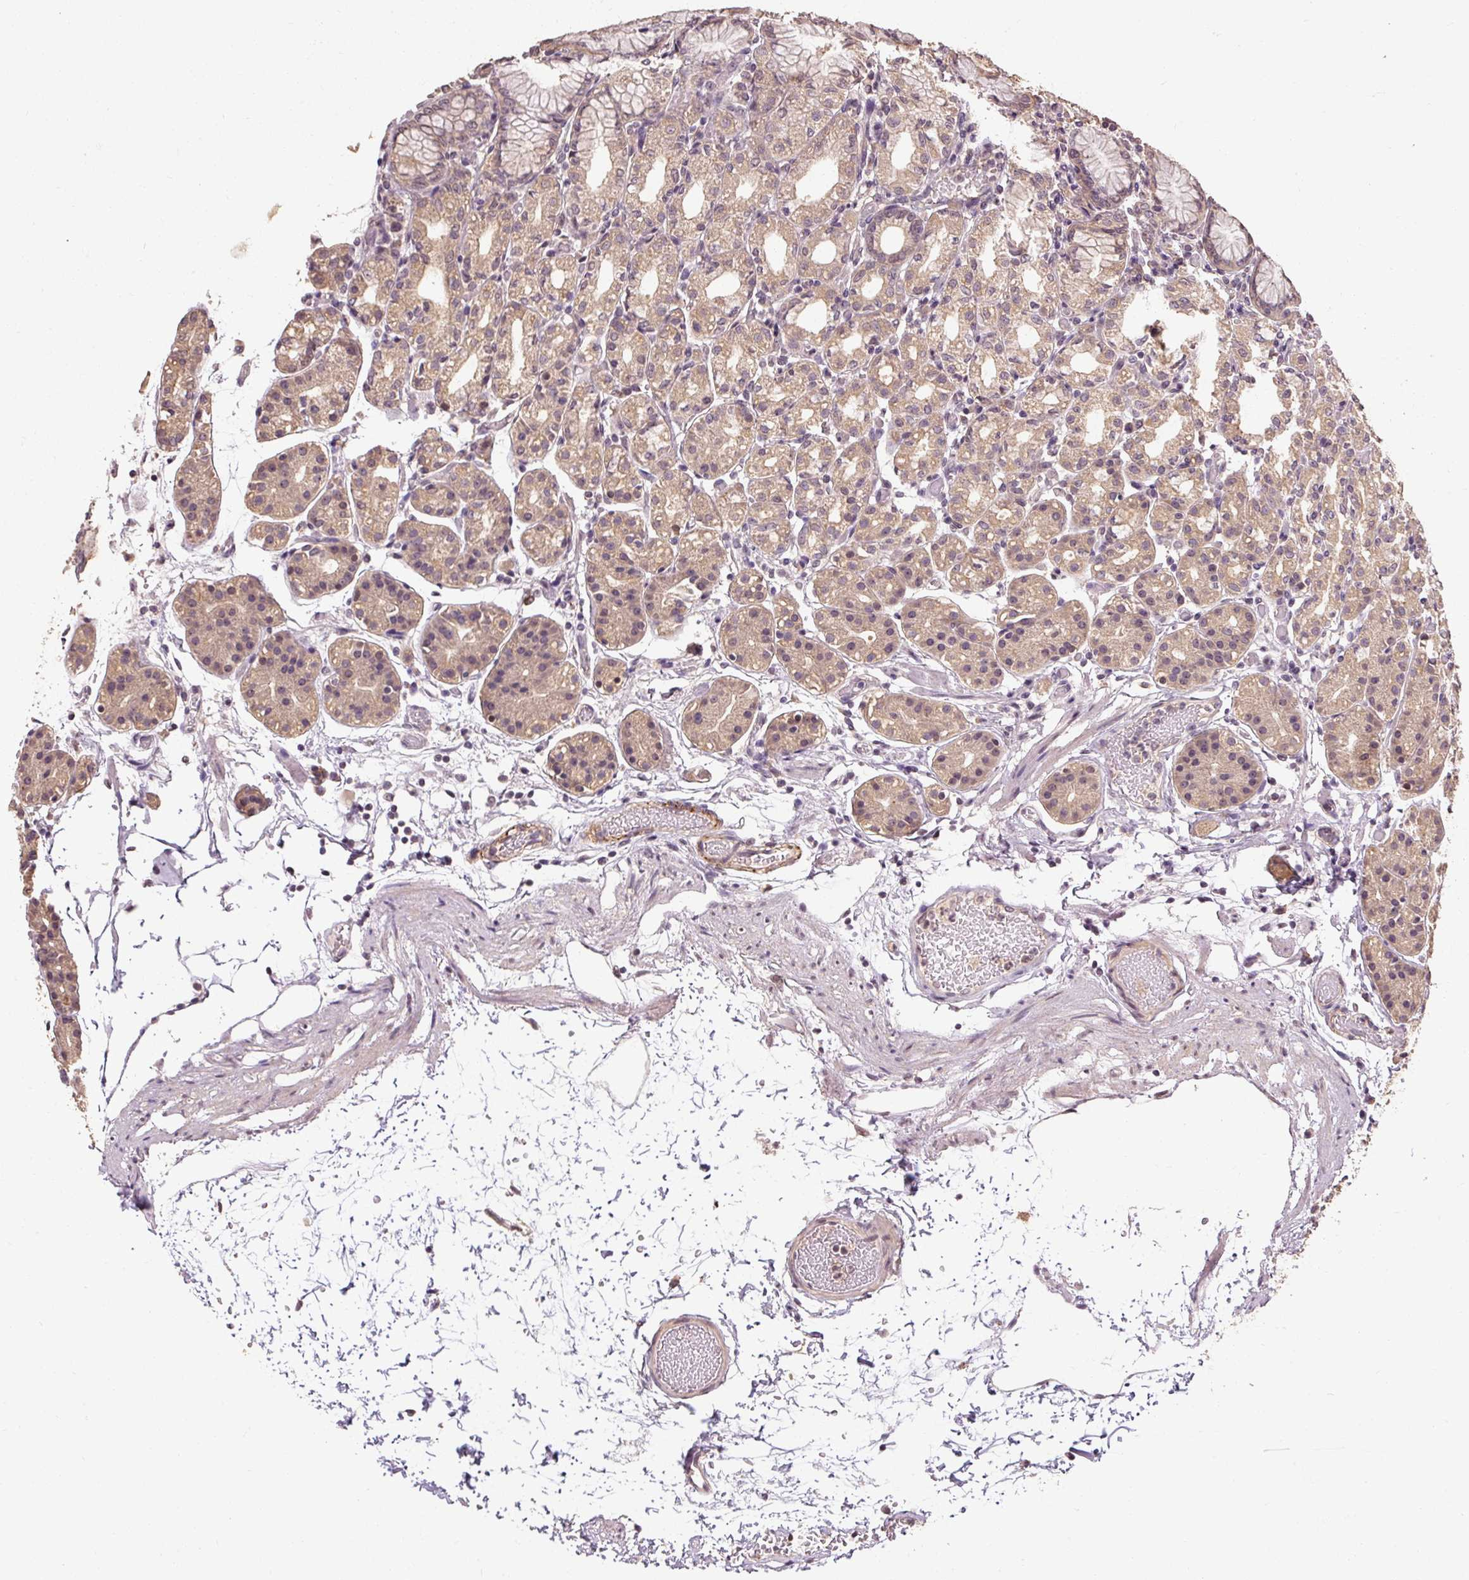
{"staining": {"intensity": "weak", "quantity": "25%-75%", "location": "cytoplasmic/membranous"}, "tissue": "stomach", "cell_type": "Glandular cells", "image_type": "normal", "snomed": [{"axis": "morphology", "description": "Normal tissue, NOS"}, {"axis": "topography", "description": "Stomach"}], "caption": "High-magnification brightfield microscopy of normal stomach stained with DAB (brown) and counterstained with hematoxylin (blue). glandular cells exhibit weak cytoplasmic/membranous positivity is appreciated in approximately25%-75% of cells.", "gene": "CFAP65", "patient": {"sex": "female", "age": 57}}